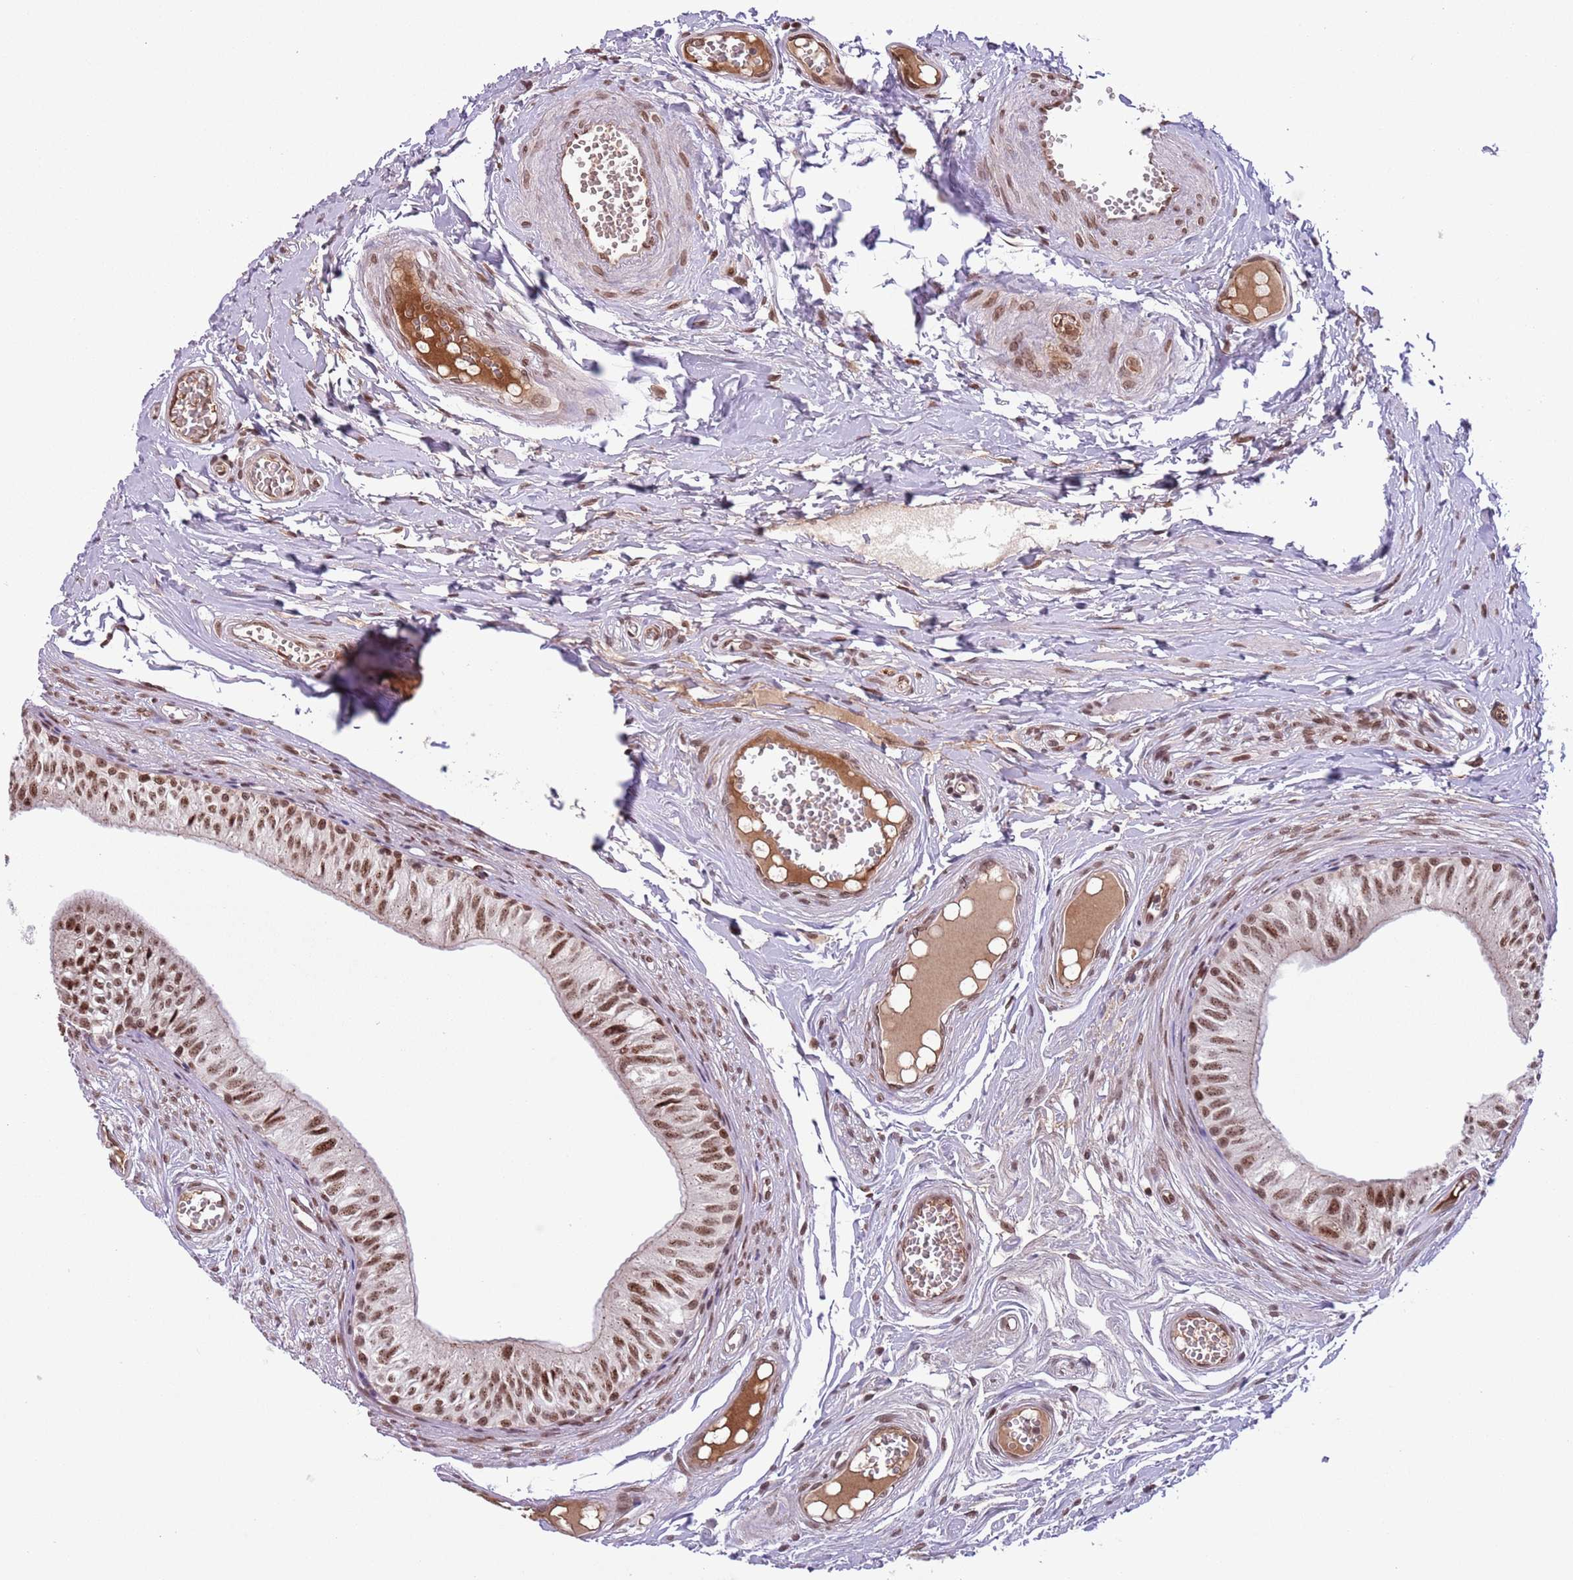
{"staining": {"intensity": "strong", "quantity": ">75%", "location": "nuclear"}, "tissue": "epididymis", "cell_type": "Glandular cells", "image_type": "normal", "snomed": [{"axis": "morphology", "description": "Normal tissue, NOS"}, {"axis": "topography", "description": "Epididymis"}], "caption": "Epididymis stained for a protein (brown) displays strong nuclear positive expression in about >75% of glandular cells.", "gene": "SIPA1L3", "patient": {"sex": "male", "age": 37}}